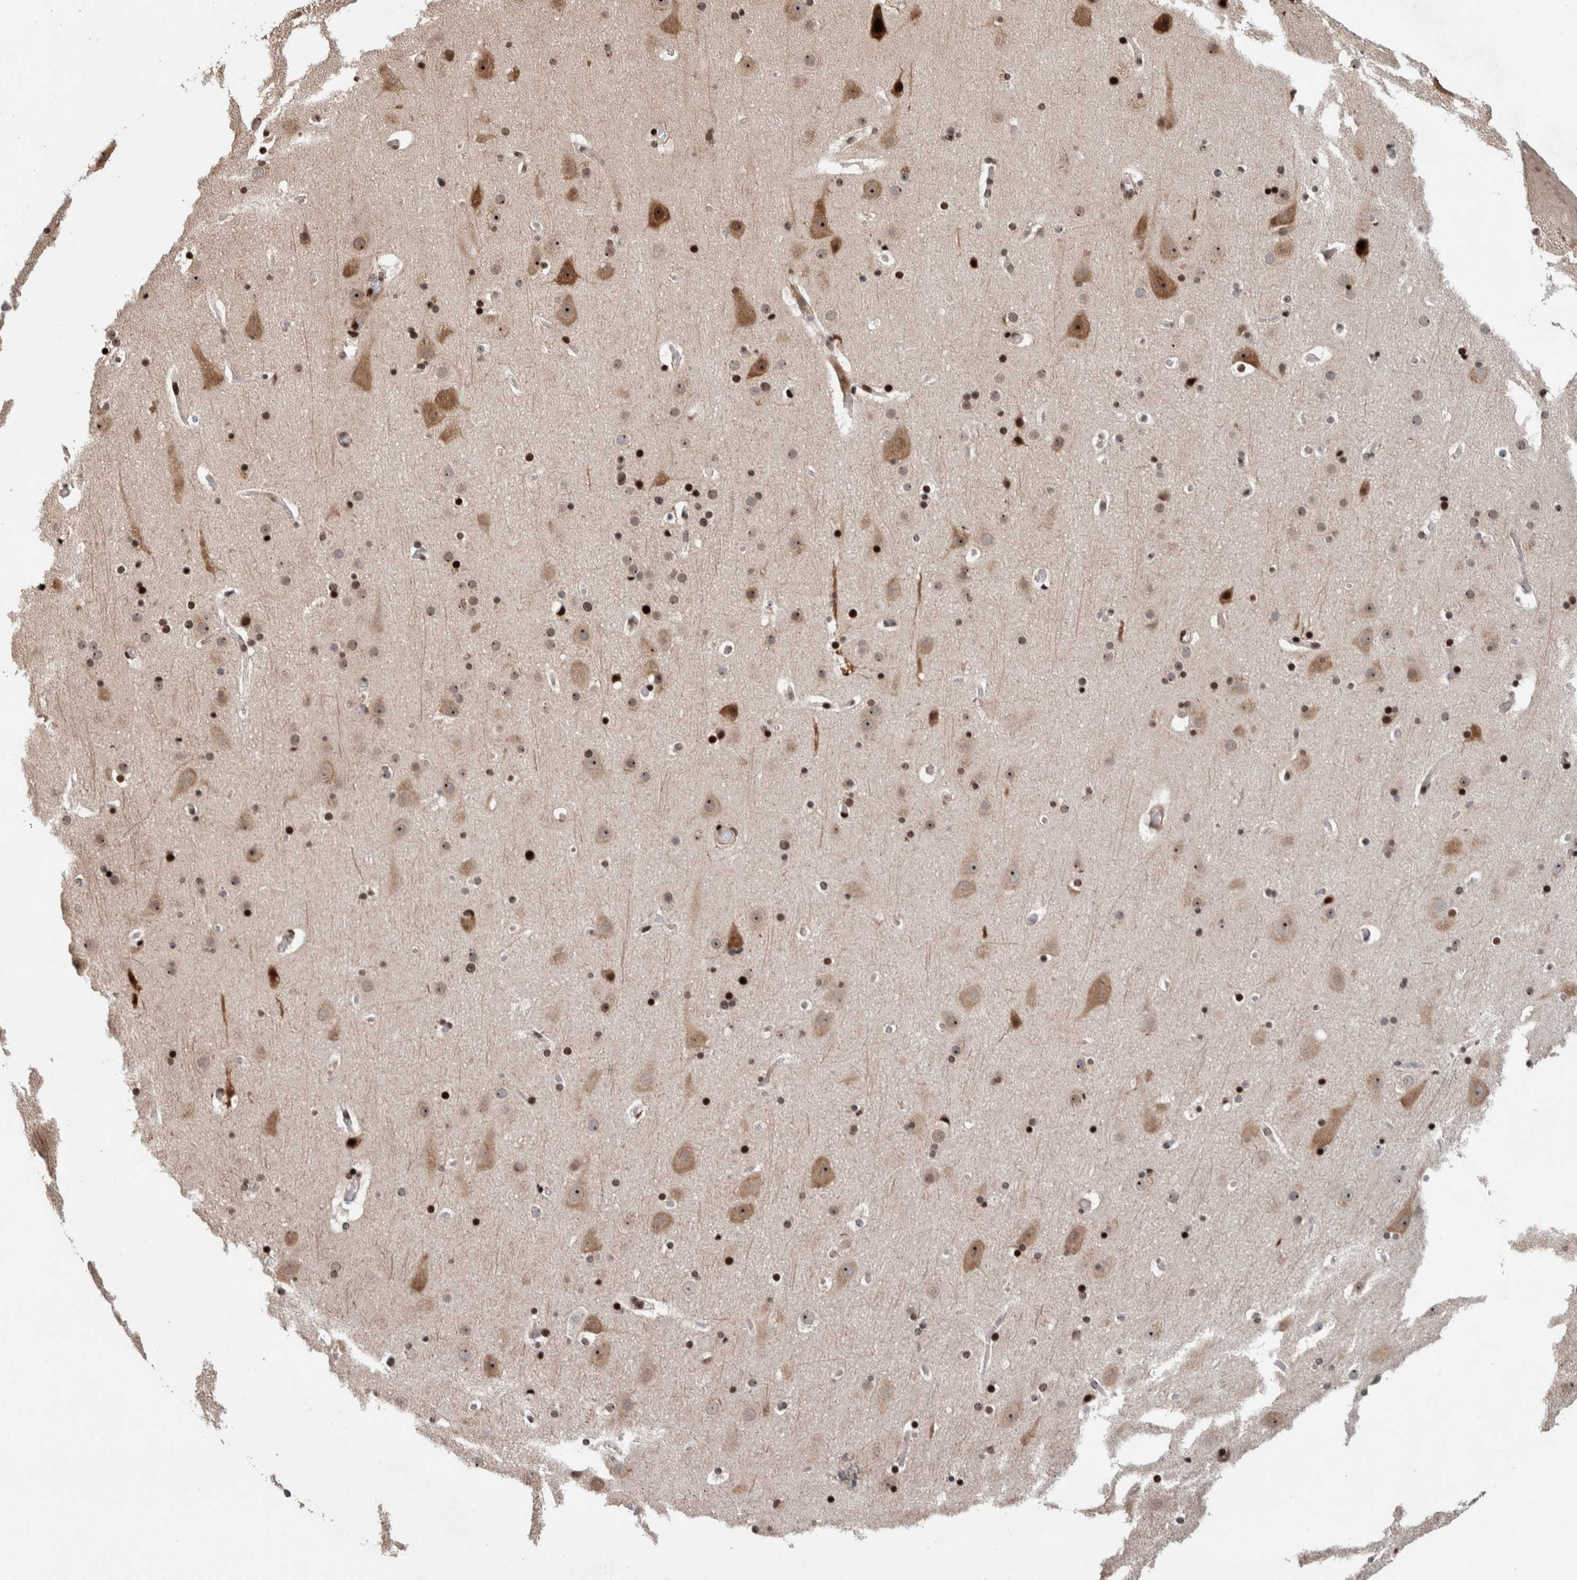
{"staining": {"intensity": "moderate", "quantity": ">75%", "location": "nuclear"}, "tissue": "cerebral cortex", "cell_type": "Endothelial cells", "image_type": "normal", "snomed": [{"axis": "morphology", "description": "Normal tissue, NOS"}, {"axis": "topography", "description": "Cerebral cortex"}], "caption": "This is a micrograph of IHC staining of benign cerebral cortex, which shows moderate positivity in the nuclear of endothelial cells.", "gene": "CHD4", "patient": {"sex": "male", "age": 57}}